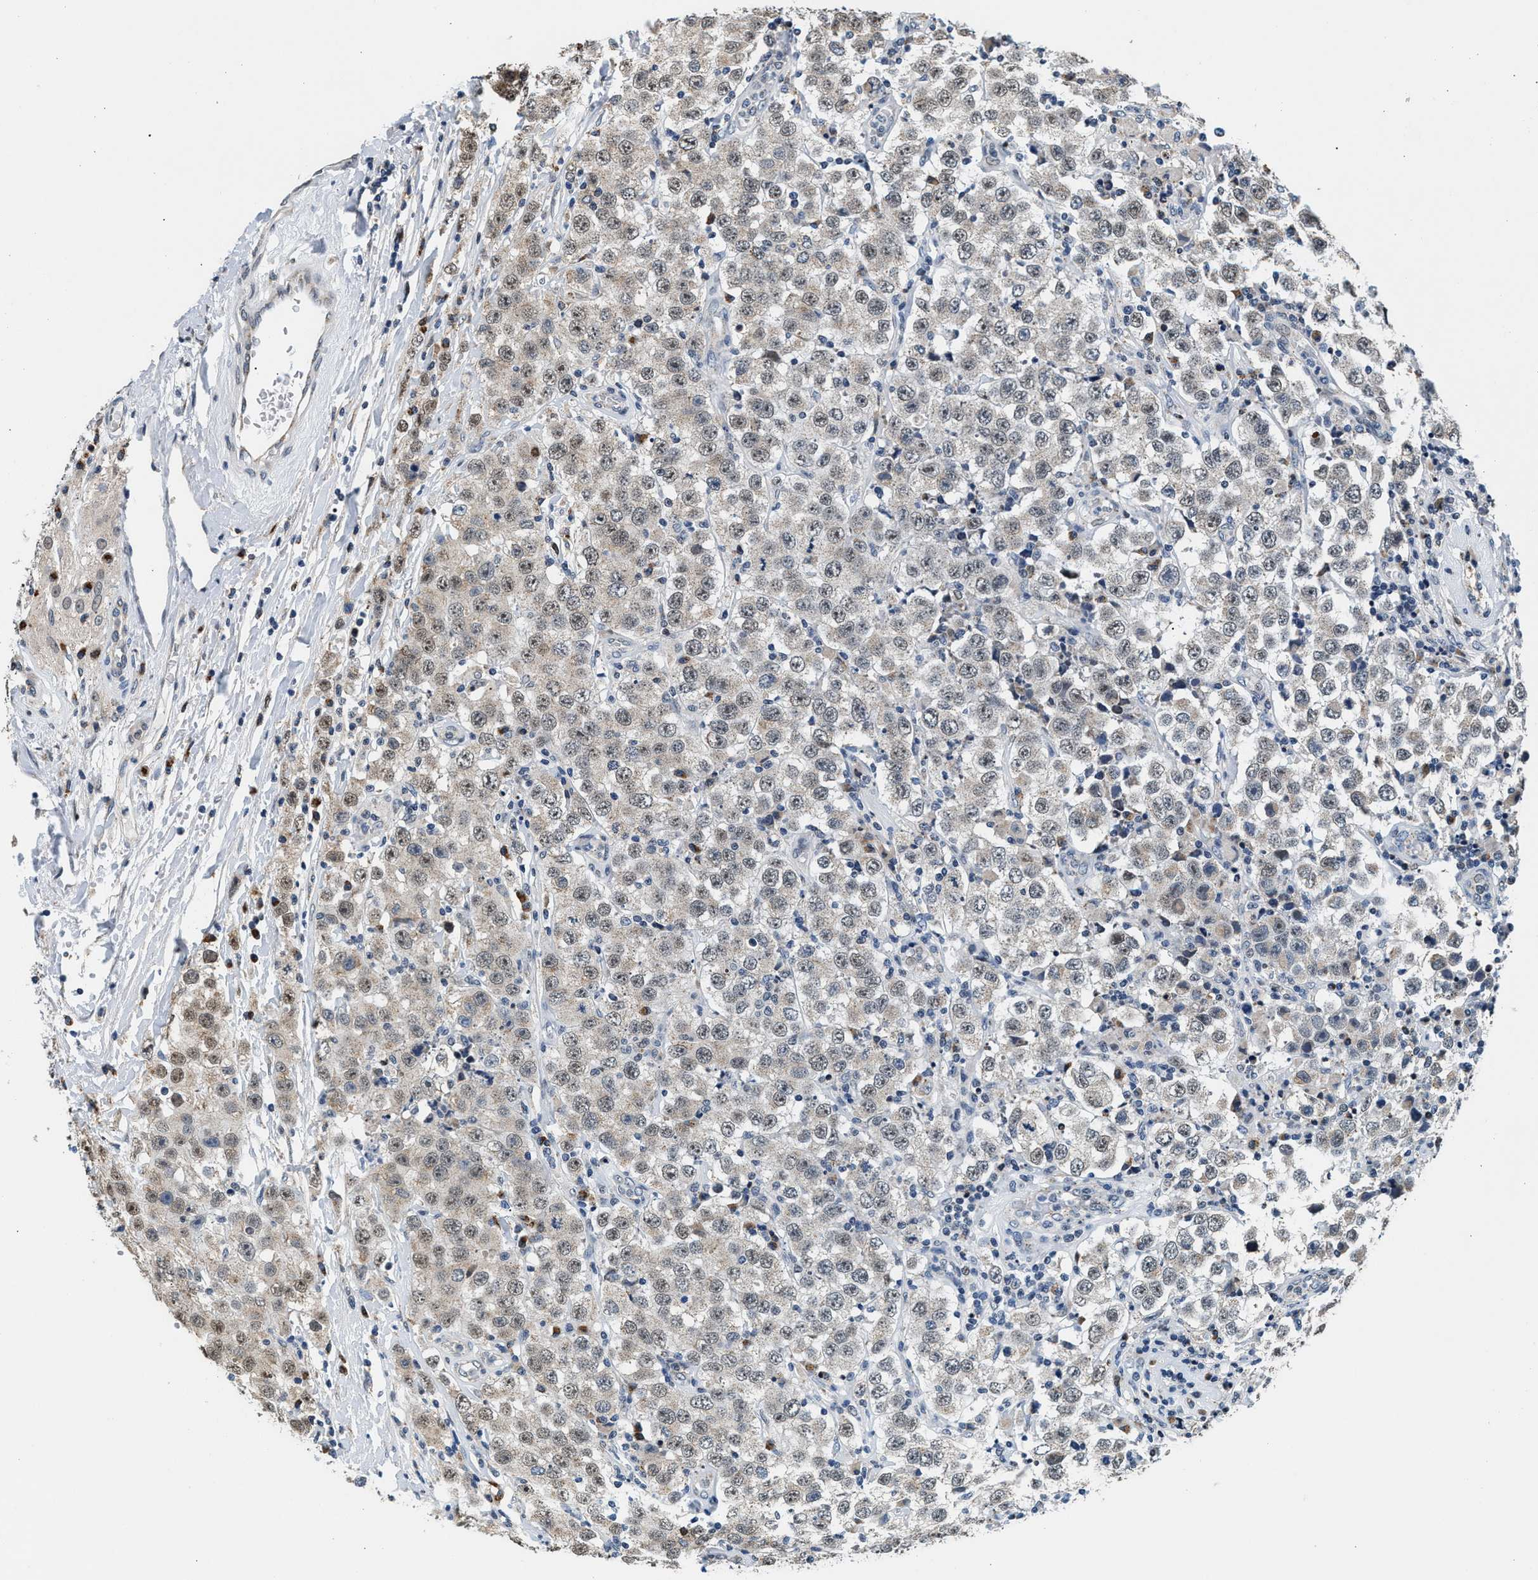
{"staining": {"intensity": "weak", "quantity": "<25%", "location": "nuclear"}, "tissue": "testis cancer", "cell_type": "Tumor cells", "image_type": "cancer", "snomed": [{"axis": "morphology", "description": "Seminoma, NOS"}, {"axis": "topography", "description": "Testis"}], "caption": "A photomicrograph of human testis seminoma is negative for staining in tumor cells.", "gene": "KCNMB2", "patient": {"sex": "male", "age": 52}}